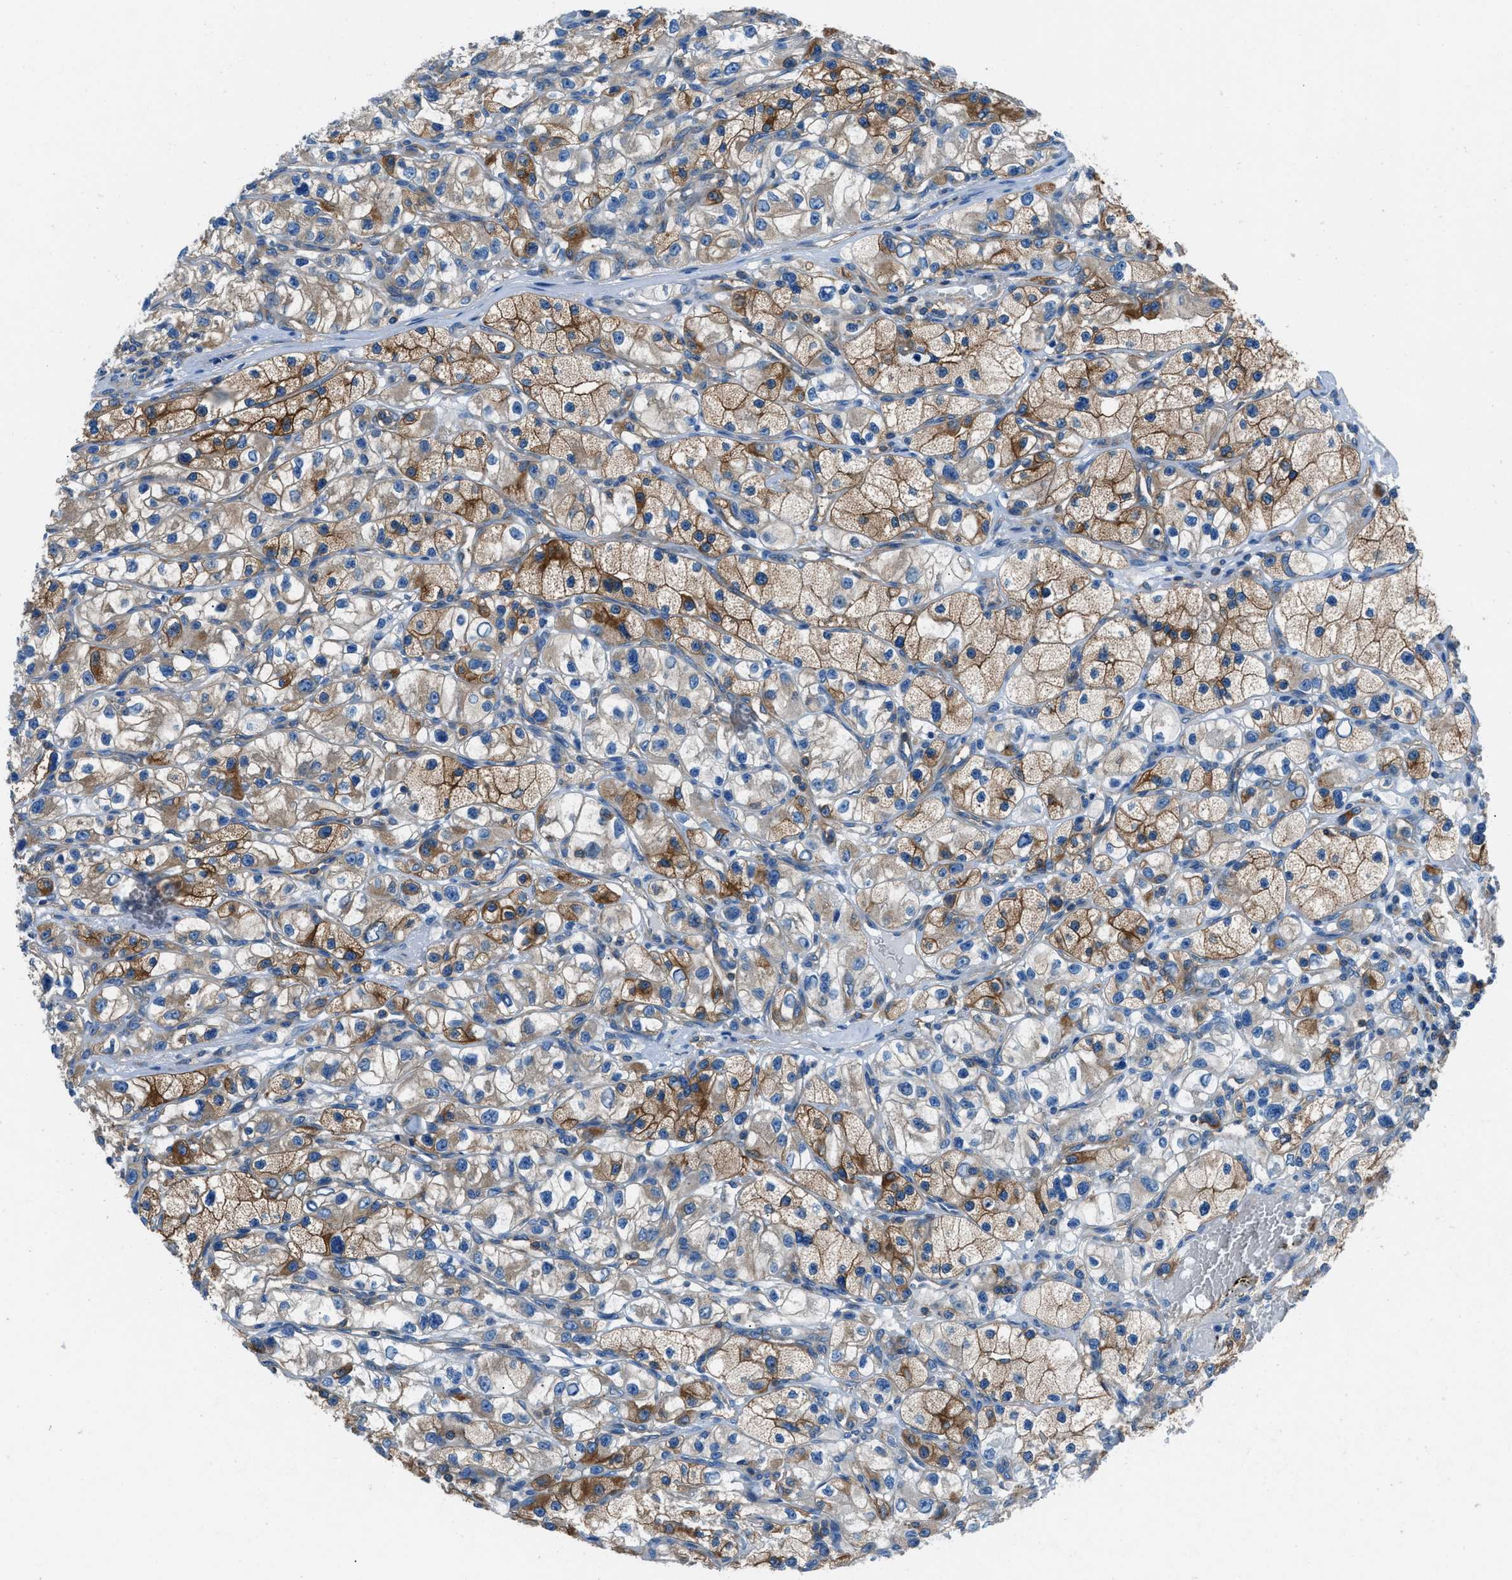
{"staining": {"intensity": "moderate", "quantity": "25%-75%", "location": "cytoplasmic/membranous"}, "tissue": "renal cancer", "cell_type": "Tumor cells", "image_type": "cancer", "snomed": [{"axis": "morphology", "description": "Adenocarcinoma, NOS"}, {"axis": "topography", "description": "Kidney"}], "caption": "There is medium levels of moderate cytoplasmic/membranous positivity in tumor cells of renal cancer, as demonstrated by immunohistochemical staining (brown color).", "gene": "SARS1", "patient": {"sex": "female", "age": 57}}